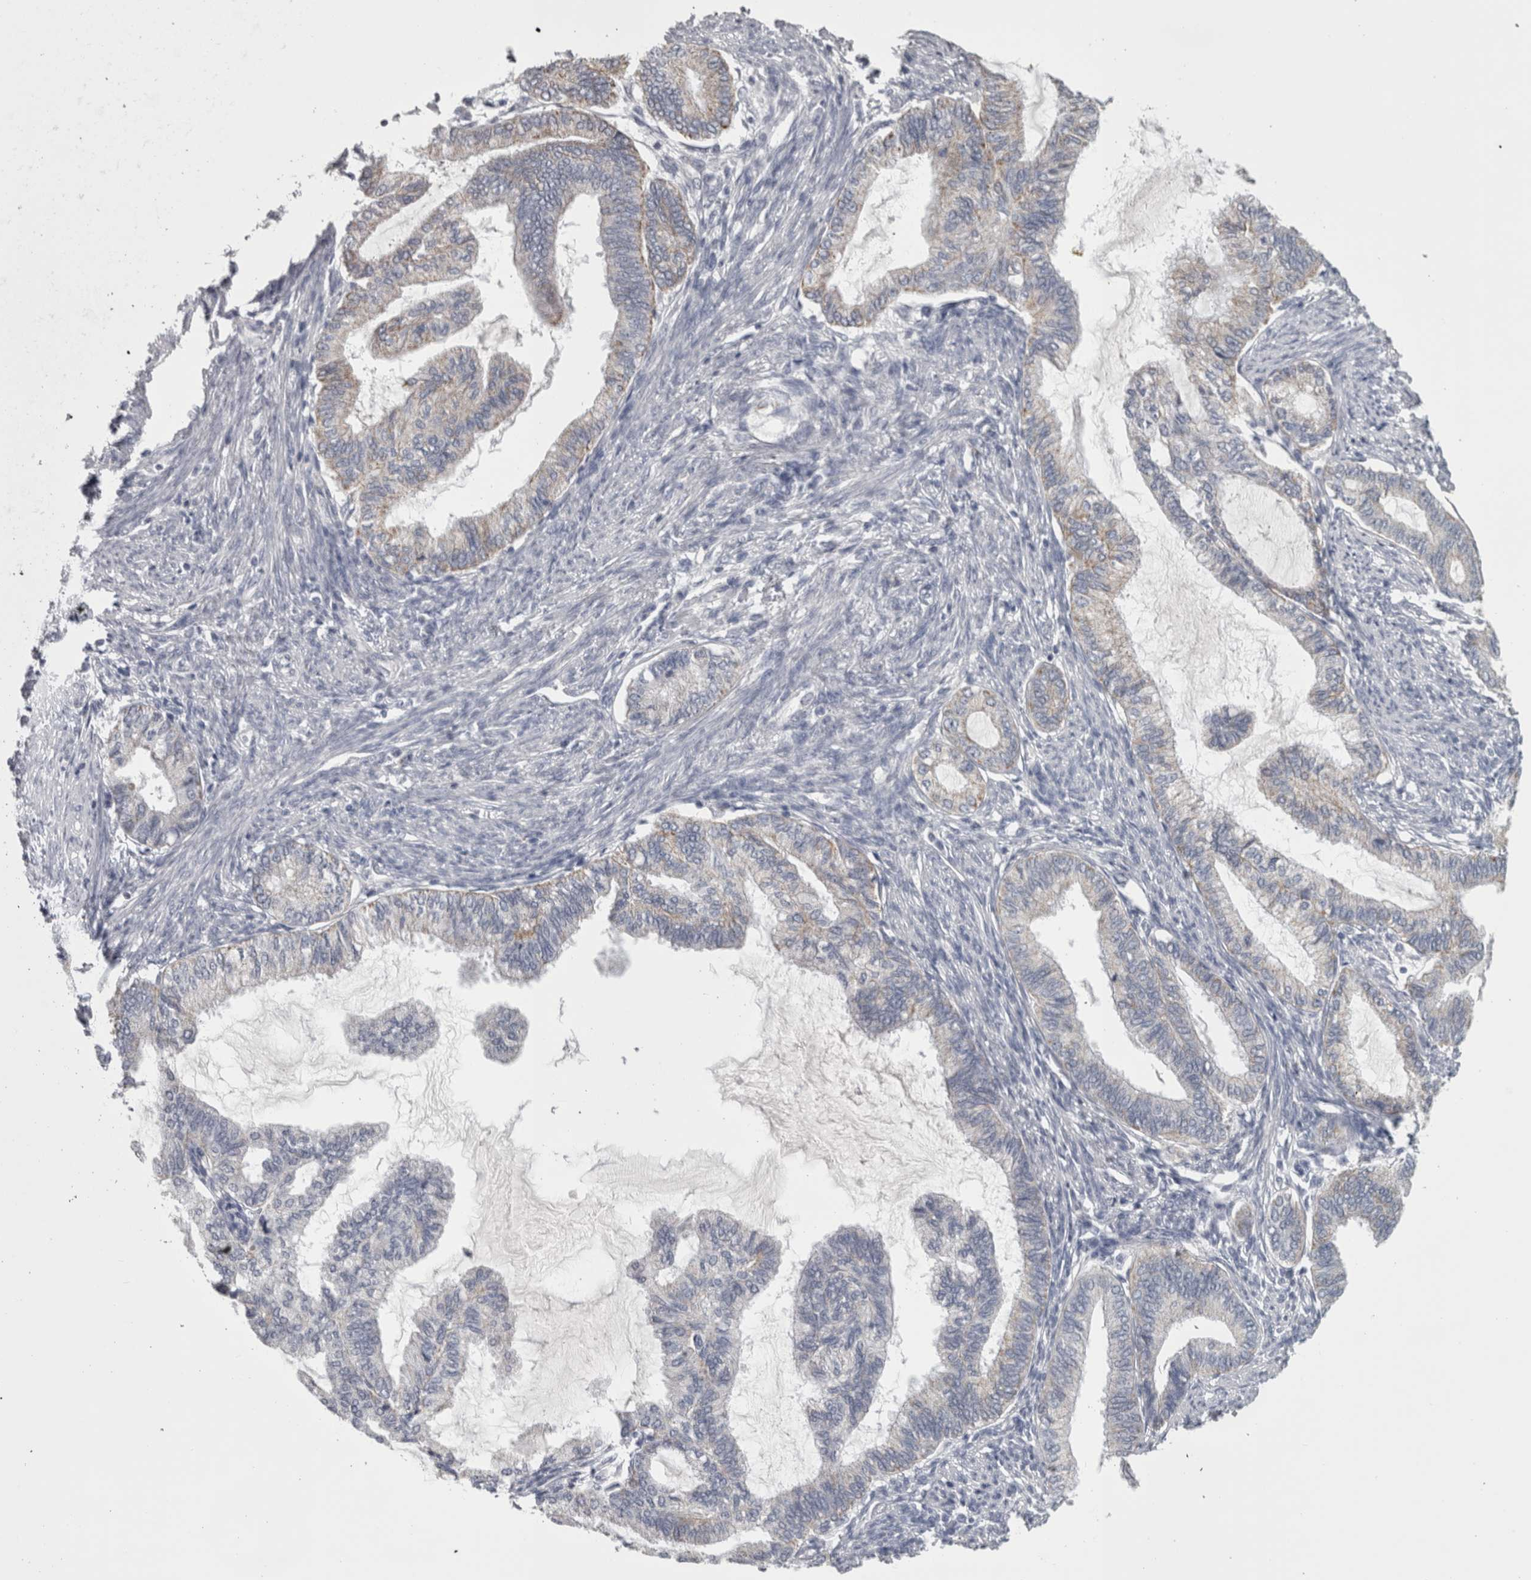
{"staining": {"intensity": "weak", "quantity": "<25%", "location": "cytoplasmic/membranous"}, "tissue": "endometrial cancer", "cell_type": "Tumor cells", "image_type": "cancer", "snomed": [{"axis": "morphology", "description": "Adenocarcinoma, NOS"}, {"axis": "topography", "description": "Endometrium"}], "caption": "This is an immunohistochemistry image of human endometrial cancer (adenocarcinoma). There is no positivity in tumor cells.", "gene": "DBT", "patient": {"sex": "female", "age": 86}}